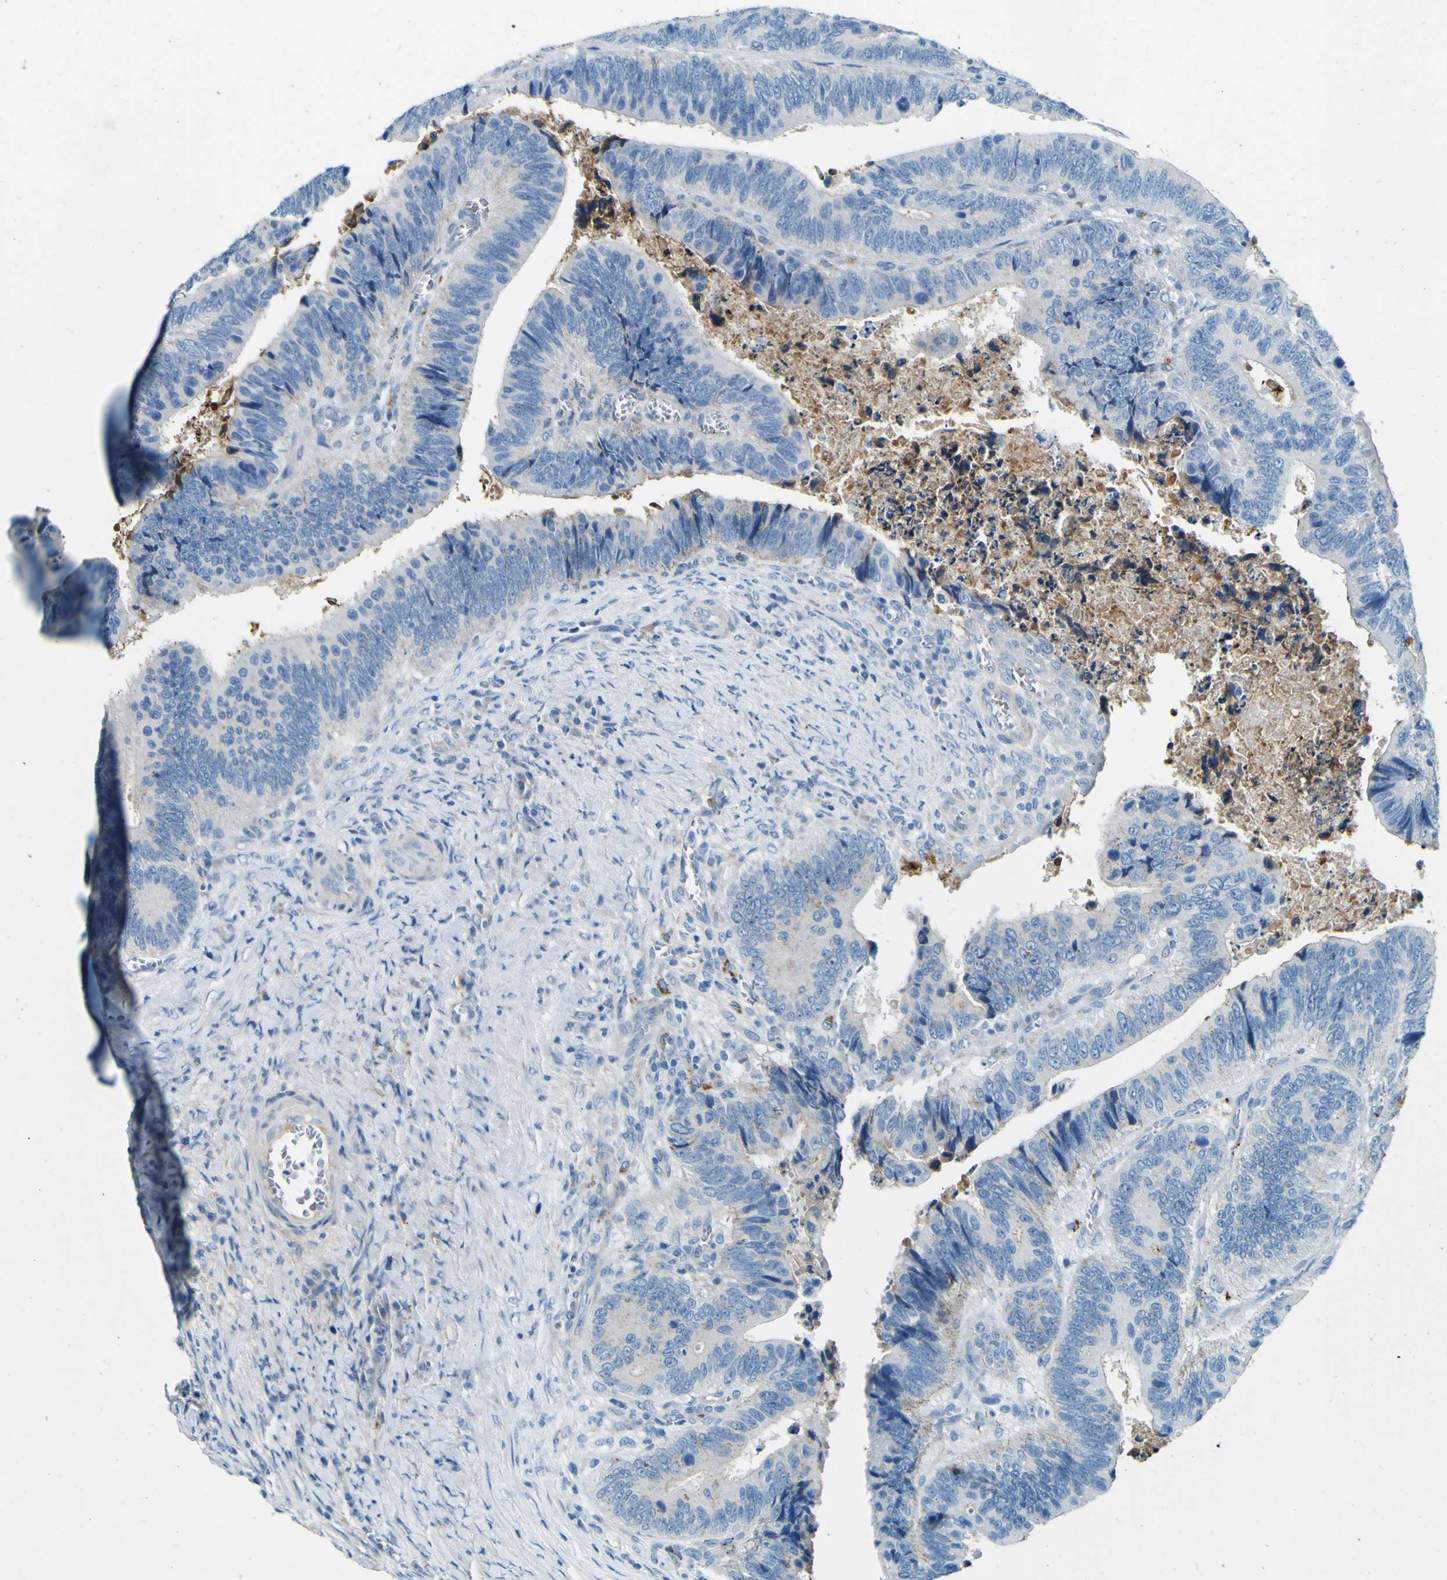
{"staining": {"intensity": "weak", "quantity": "<25%", "location": "cytoplasmic/membranous"}, "tissue": "colorectal cancer", "cell_type": "Tumor cells", "image_type": "cancer", "snomed": [{"axis": "morphology", "description": "Inflammation, NOS"}, {"axis": "morphology", "description": "Adenocarcinoma, NOS"}, {"axis": "topography", "description": "Colon"}], "caption": "Protein analysis of colorectal adenocarcinoma demonstrates no significant positivity in tumor cells.", "gene": "PDE9A", "patient": {"sex": "male", "age": 72}}